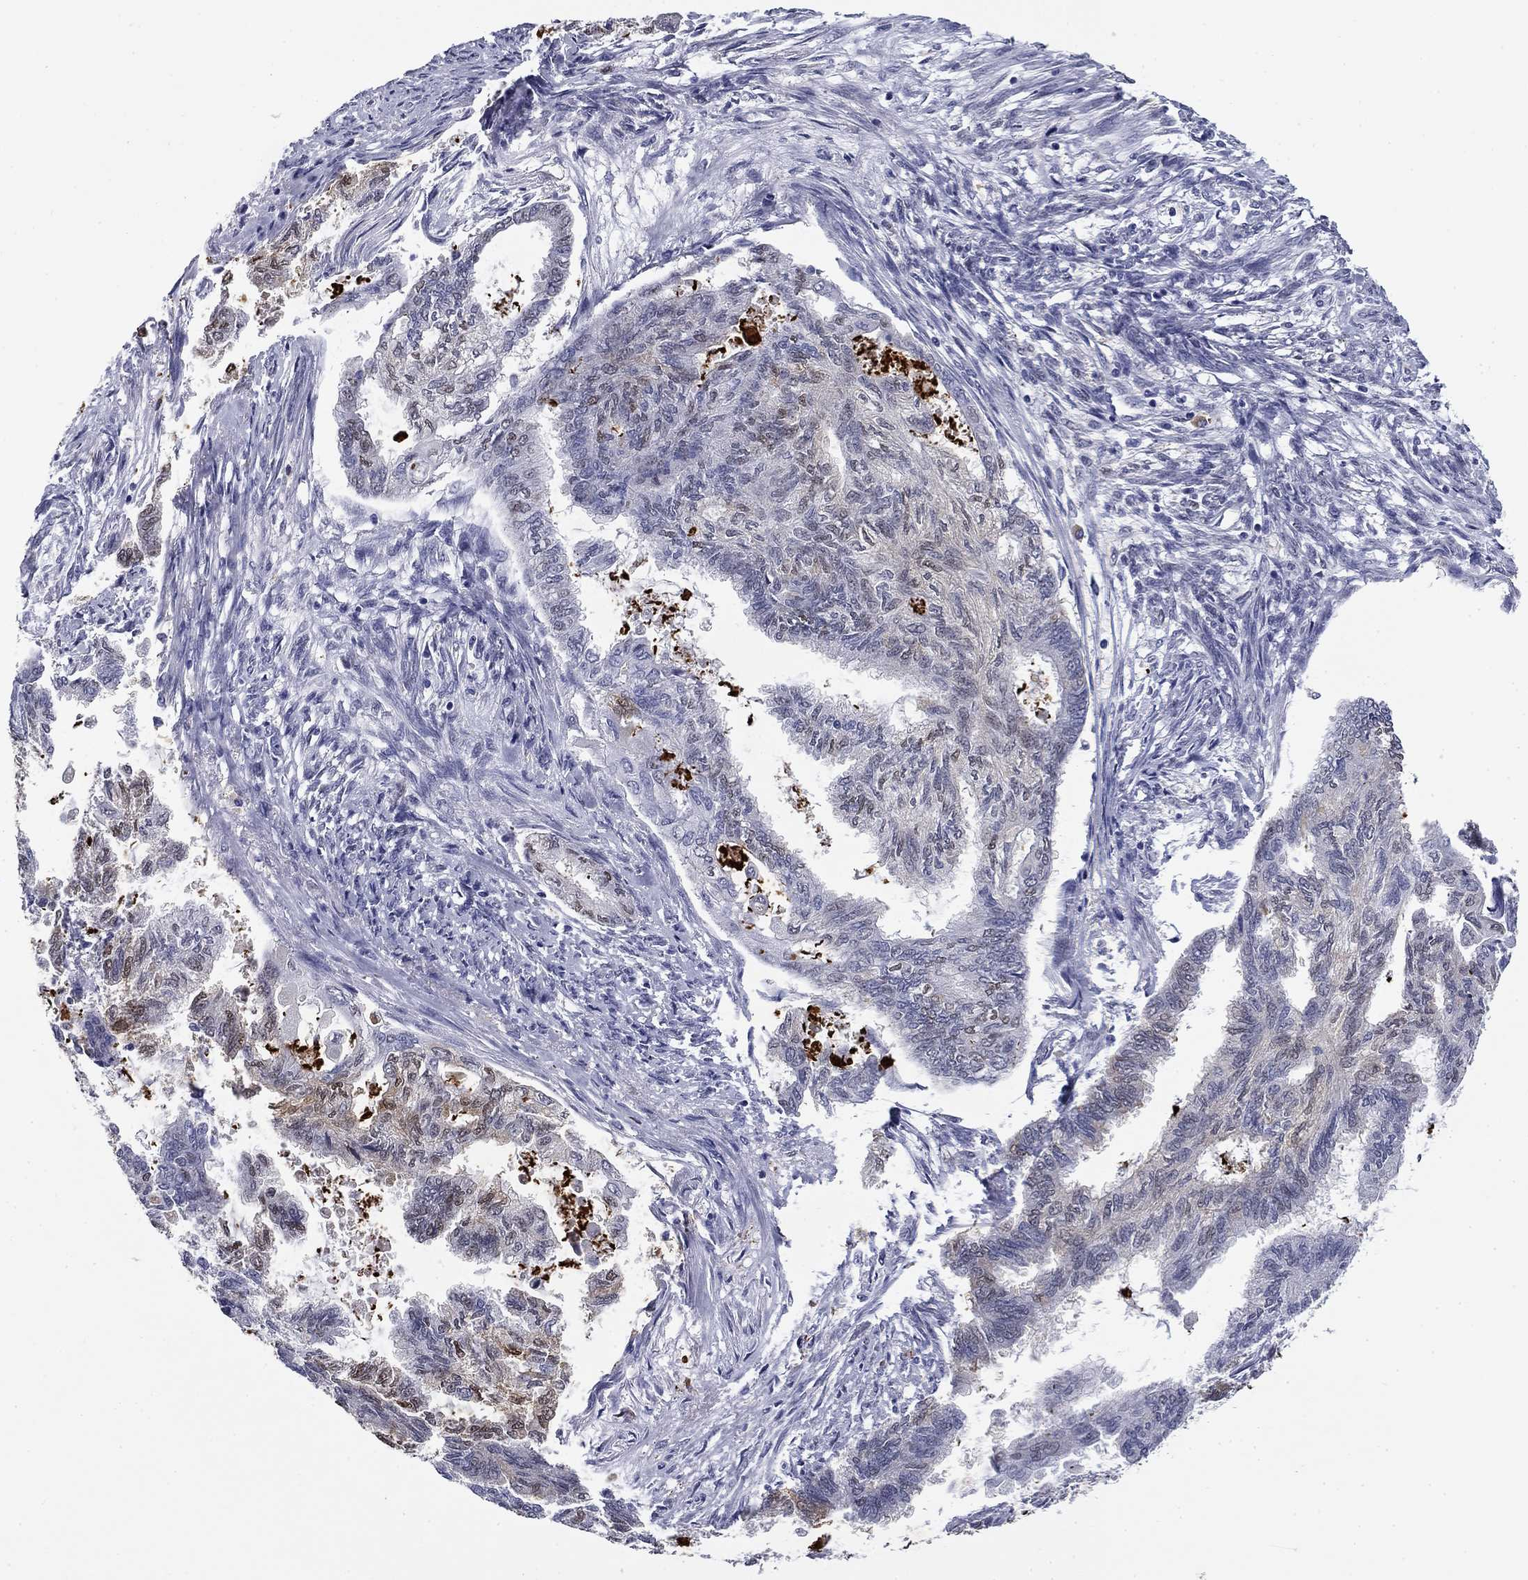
{"staining": {"intensity": "negative", "quantity": "none", "location": "none"}, "tissue": "endometrial cancer", "cell_type": "Tumor cells", "image_type": "cancer", "snomed": [{"axis": "morphology", "description": "Adenocarcinoma, NOS"}, {"axis": "topography", "description": "Endometrium"}], "caption": "Immunohistochemical staining of human endometrial adenocarcinoma exhibits no significant staining in tumor cells.", "gene": "BCL2L14", "patient": {"sex": "female", "age": 86}}